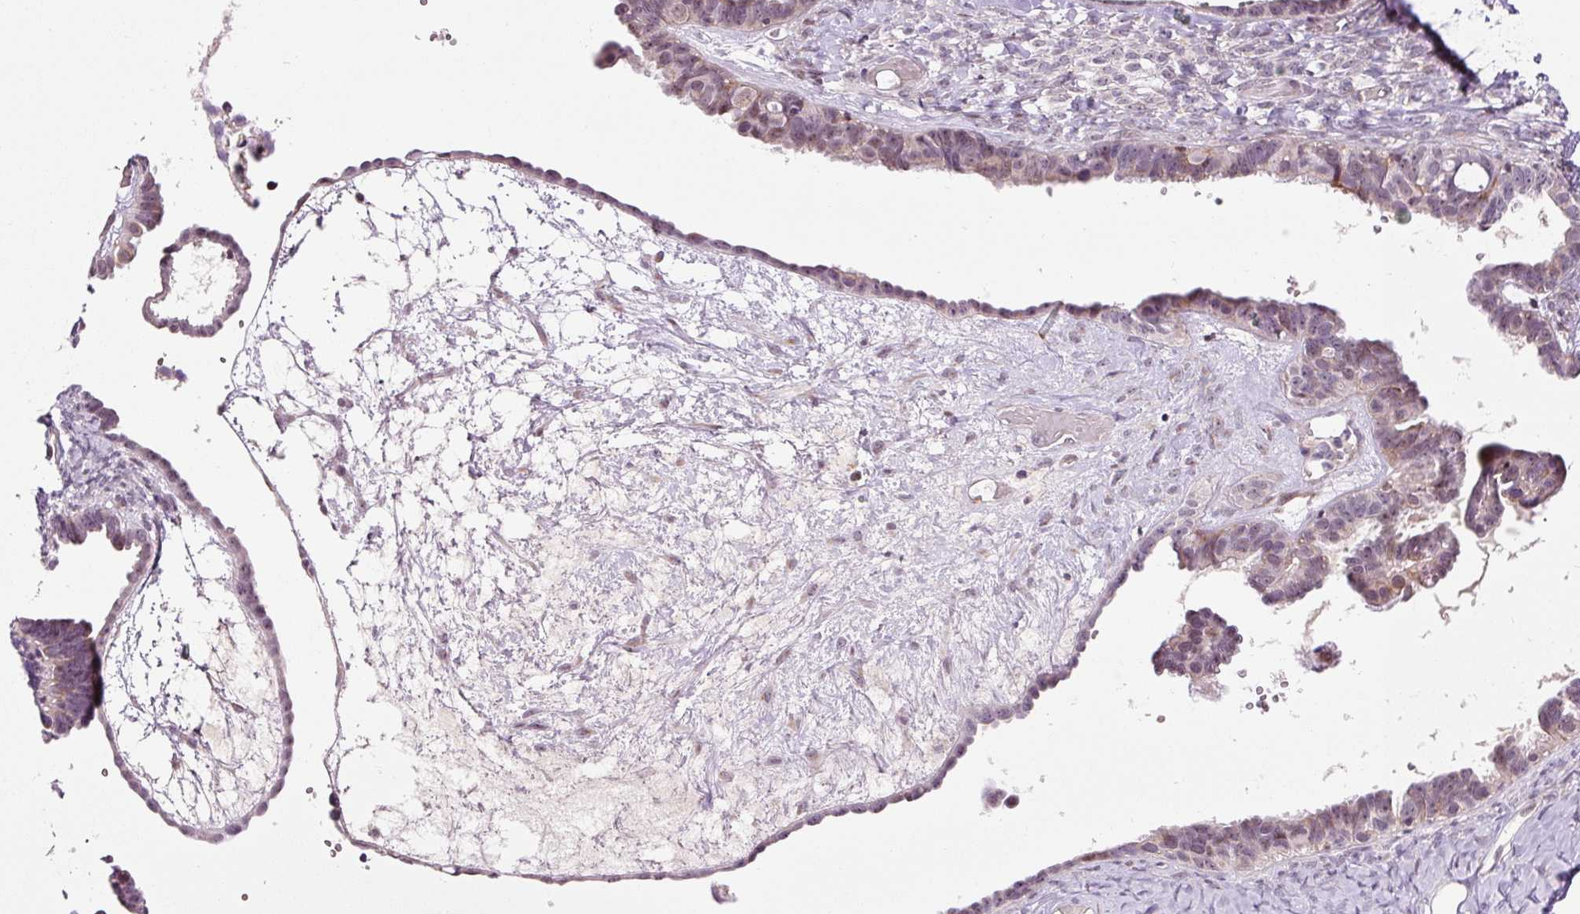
{"staining": {"intensity": "weak", "quantity": "25%-75%", "location": "cytoplasmic/membranous,nuclear"}, "tissue": "ovarian cancer", "cell_type": "Tumor cells", "image_type": "cancer", "snomed": [{"axis": "morphology", "description": "Cystadenocarcinoma, serous, NOS"}, {"axis": "topography", "description": "Ovary"}], "caption": "Protein staining exhibits weak cytoplasmic/membranous and nuclear staining in approximately 25%-75% of tumor cells in serous cystadenocarcinoma (ovarian).", "gene": "ANKRD20A1", "patient": {"sex": "female", "age": 69}}